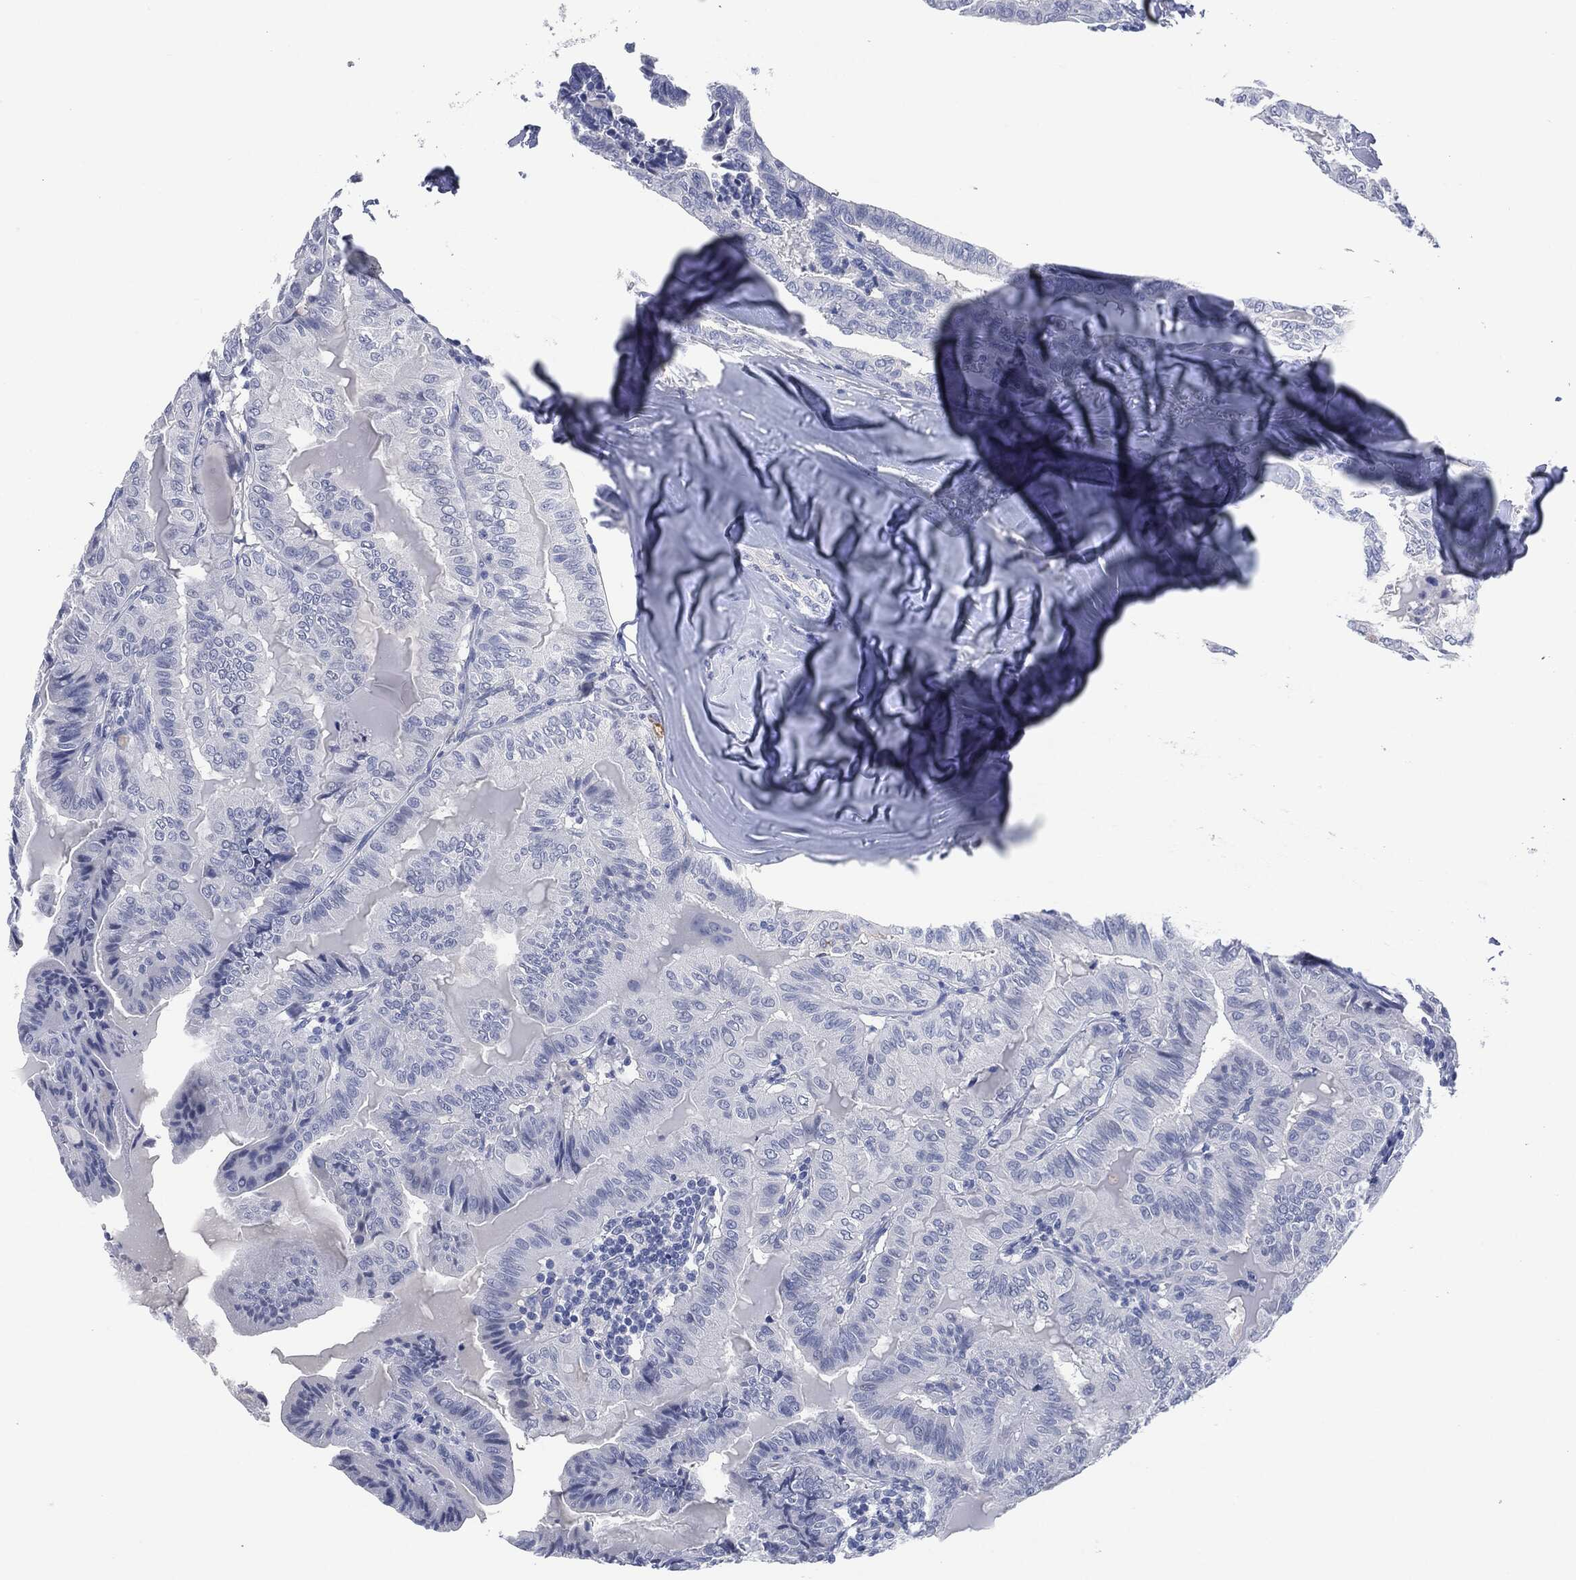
{"staining": {"intensity": "negative", "quantity": "none", "location": "none"}, "tissue": "thyroid cancer", "cell_type": "Tumor cells", "image_type": "cancer", "snomed": [{"axis": "morphology", "description": "Papillary adenocarcinoma, NOS"}, {"axis": "topography", "description": "Thyroid gland"}], "caption": "High magnification brightfield microscopy of thyroid cancer (papillary adenocarcinoma) stained with DAB (brown) and counterstained with hematoxylin (blue): tumor cells show no significant positivity. (Brightfield microscopy of DAB IHC at high magnification).", "gene": "MUC16", "patient": {"sex": "female", "age": 68}}